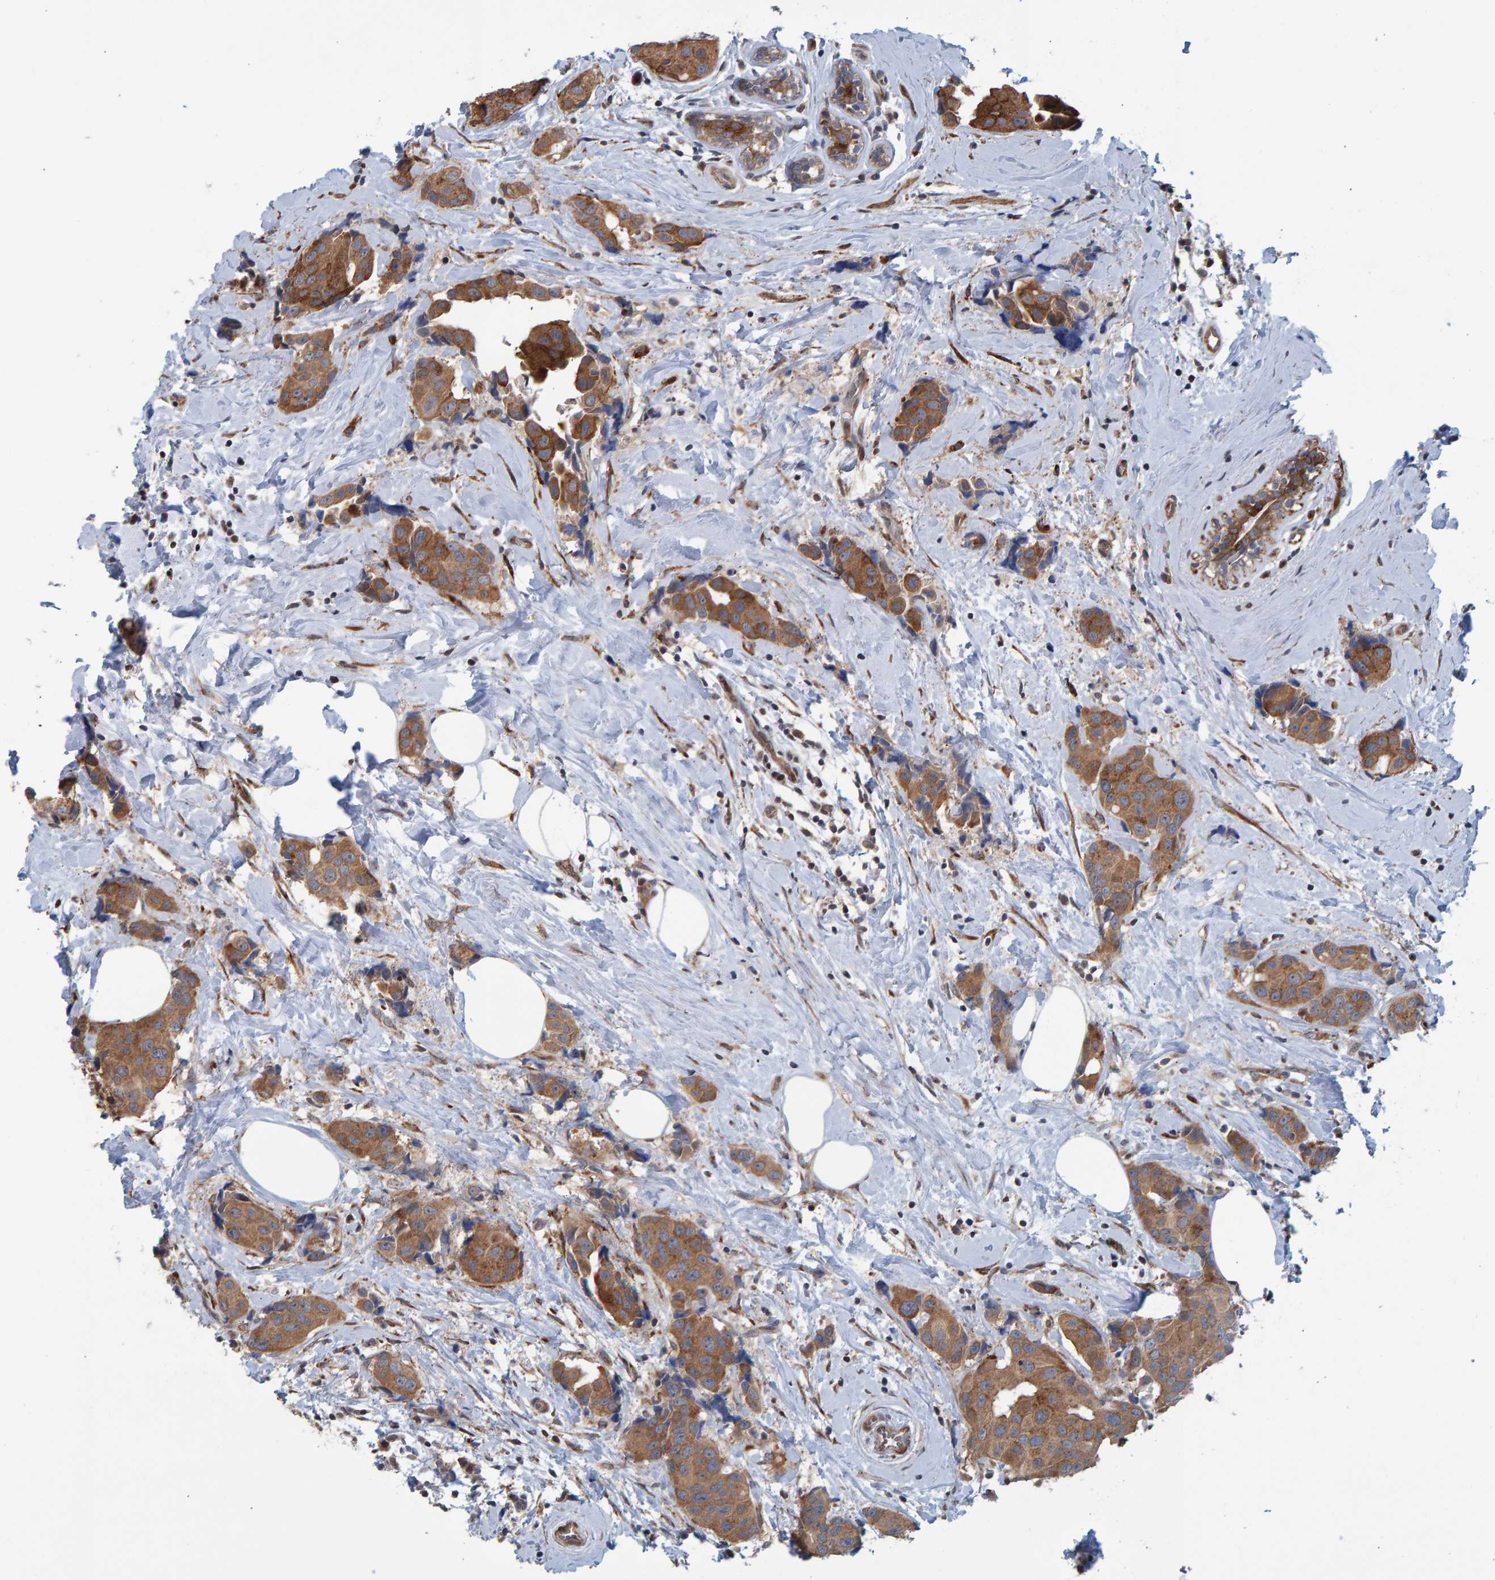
{"staining": {"intensity": "moderate", "quantity": ">75%", "location": "cytoplasmic/membranous"}, "tissue": "breast cancer", "cell_type": "Tumor cells", "image_type": "cancer", "snomed": [{"axis": "morphology", "description": "Normal tissue, NOS"}, {"axis": "morphology", "description": "Duct carcinoma"}, {"axis": "topography", "description": "Breast"}], "caption": "Immunohistochemistry image of human infiltrating ductal carcinoma (breast) stained for a protein (brown), which shows medium levels of moderate cytoplasmic/membranous staining in about >75% of tumor cells.", "gene": "LRBA", "patient": {"sex": "female", "age": 39}}